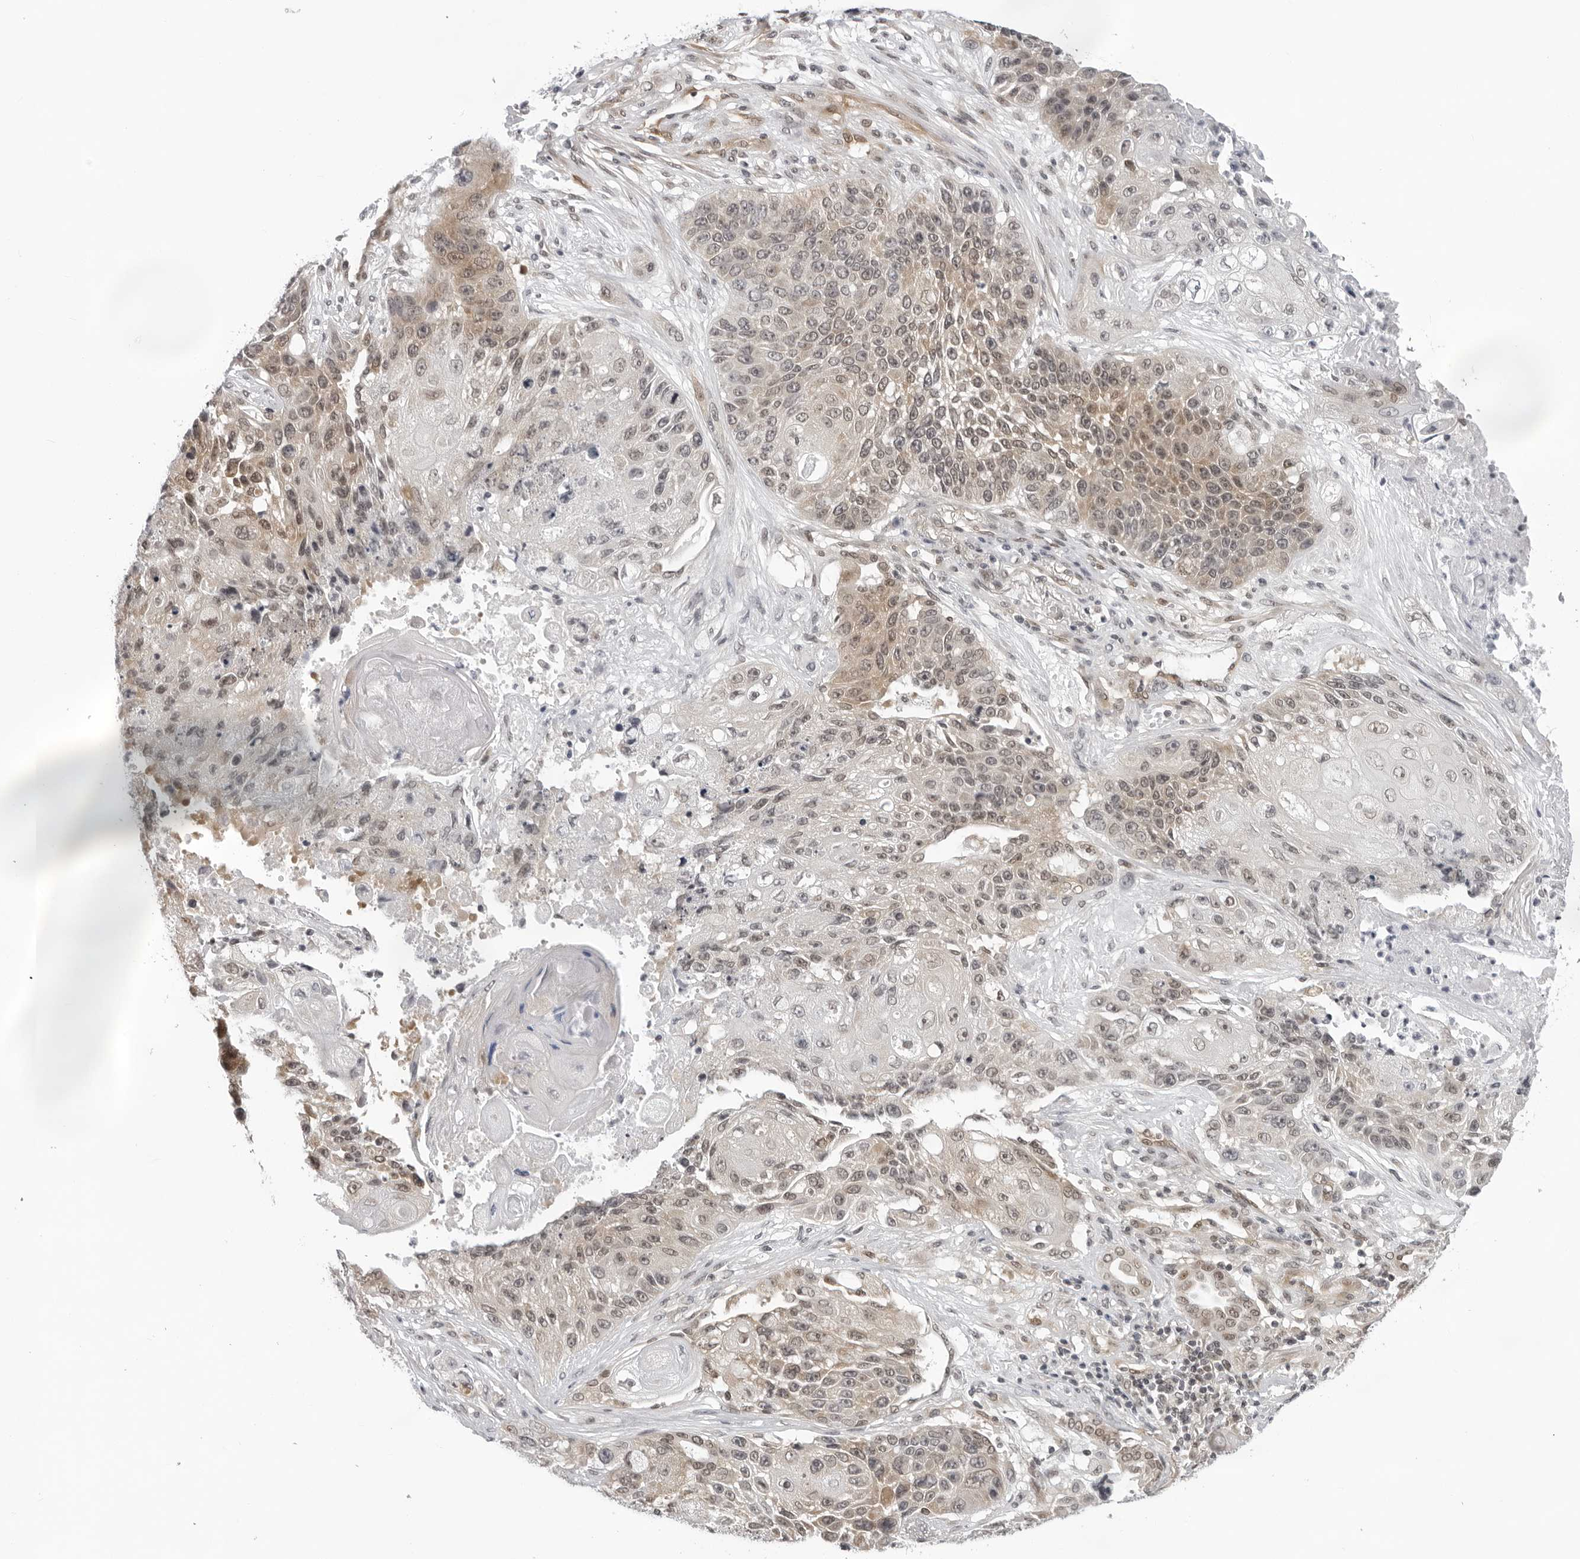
{"staining": {"intensity": "weak", "quantity": "25%-75%", "location": "cytoplasmic/membranous"}, "tissue": "lung cancer", "cell_type": "Tumor cells", "image_type": "cancer", "snomed": [{"axis": "morphology", "description": "Squamous cell carcinoma, NOS"}, {"axis": "topography", "description": "Lung"}], "caption": "Approximately 25%-75% of tumor cells in human lung squamous cell carcinoma display weak cytoplasmic/membranous protein staining as visualized by brown immunohistochemical staining.", "gene": "CASP7", "patient": {"sex": "male", "age": 61}}